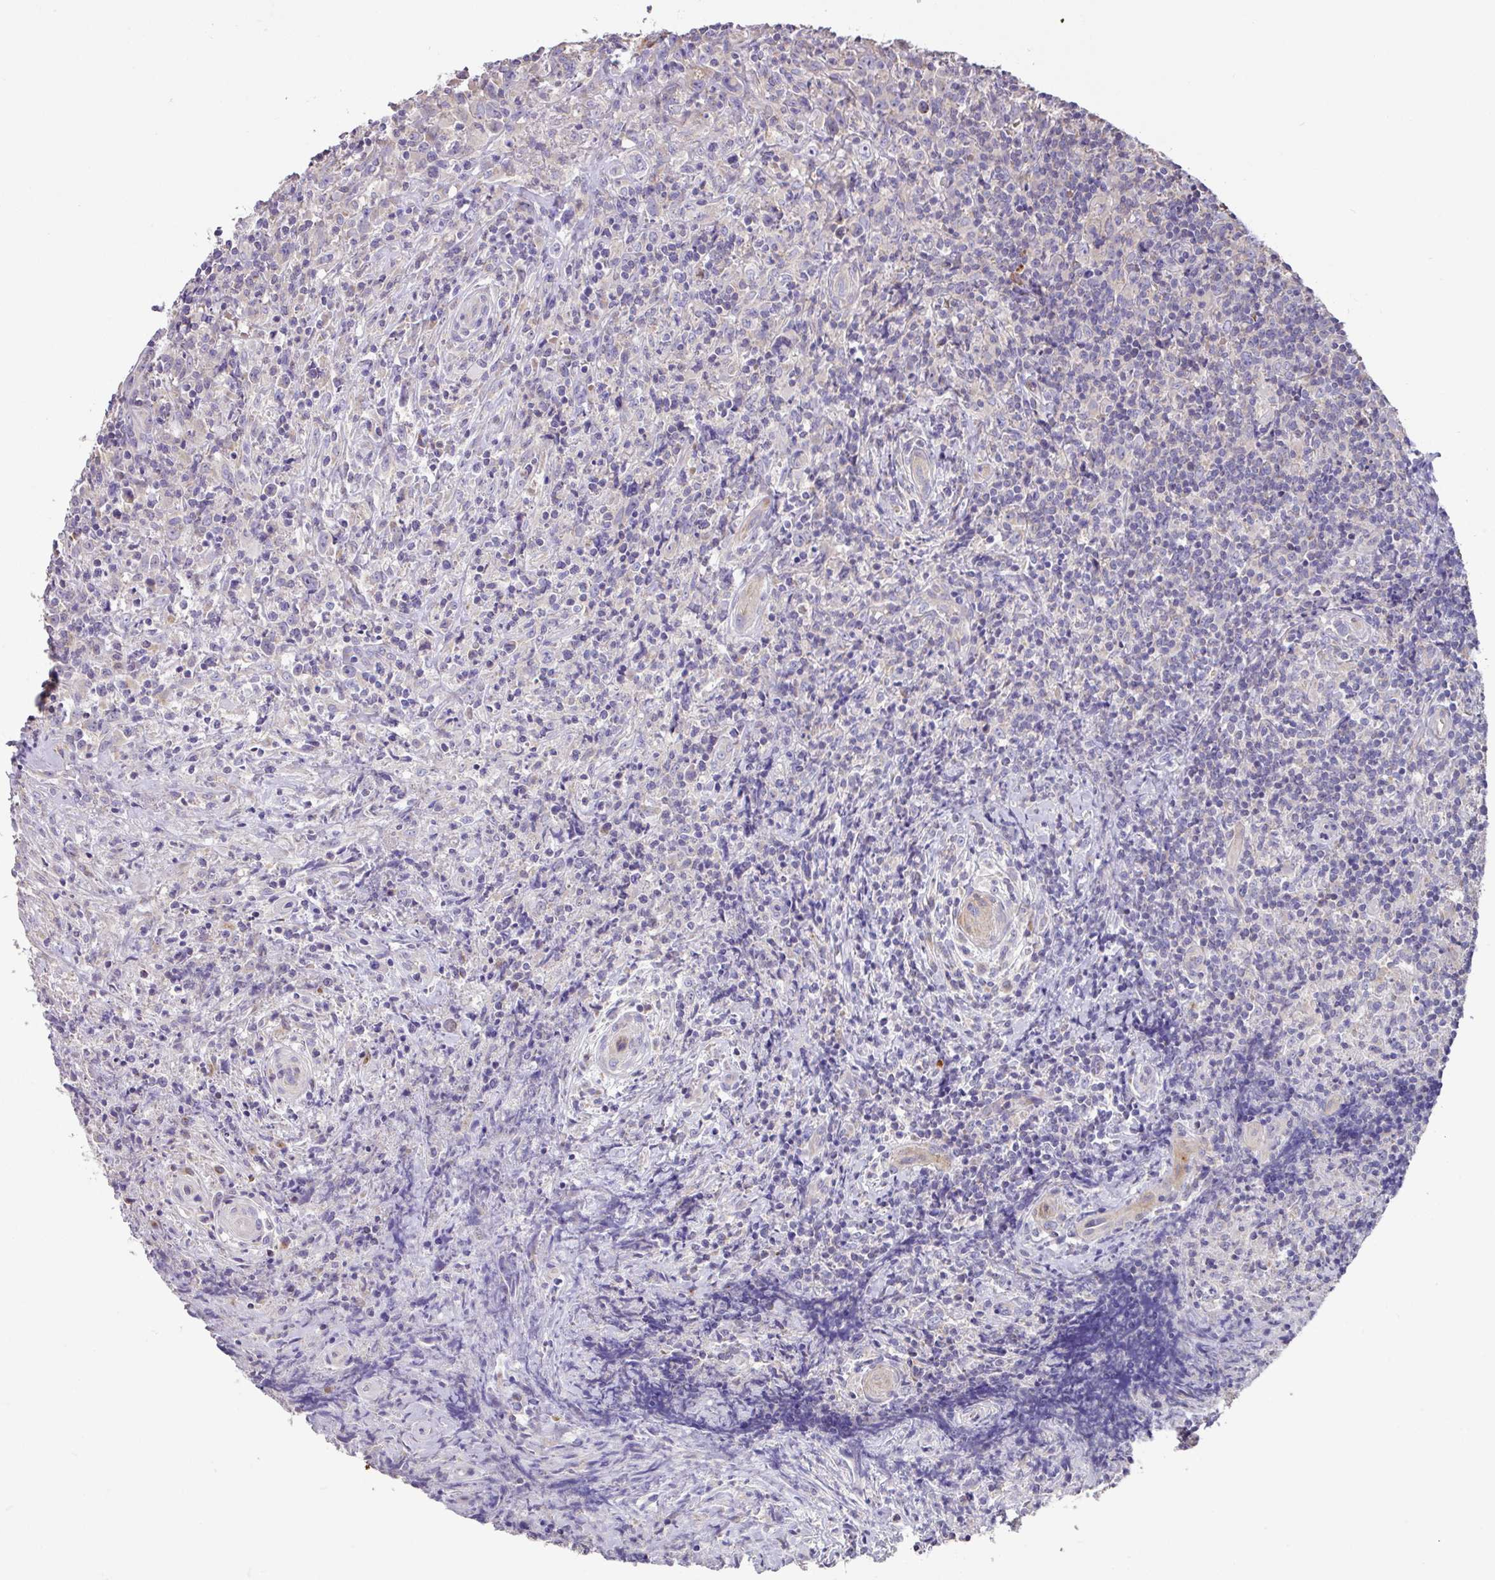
{"staining": {"intensity": "negative", "quantity": "none", "location": "none"}, "tissue": "lymphoma", "cell_type": "Tumor cells", "image_type": "cancer", "snomed": [{"axis": "morphology", "description": "Hodgkin's disease, NOS"}, {"axis": "topography", "description": "Lymph node"}], "caption": "Tumor cells are negative for protein expression in human Hodgkin's disease. Nuclei are stained in blue.", "gene": "MRRF", "patient": {"sex": "female", "age": 18}}